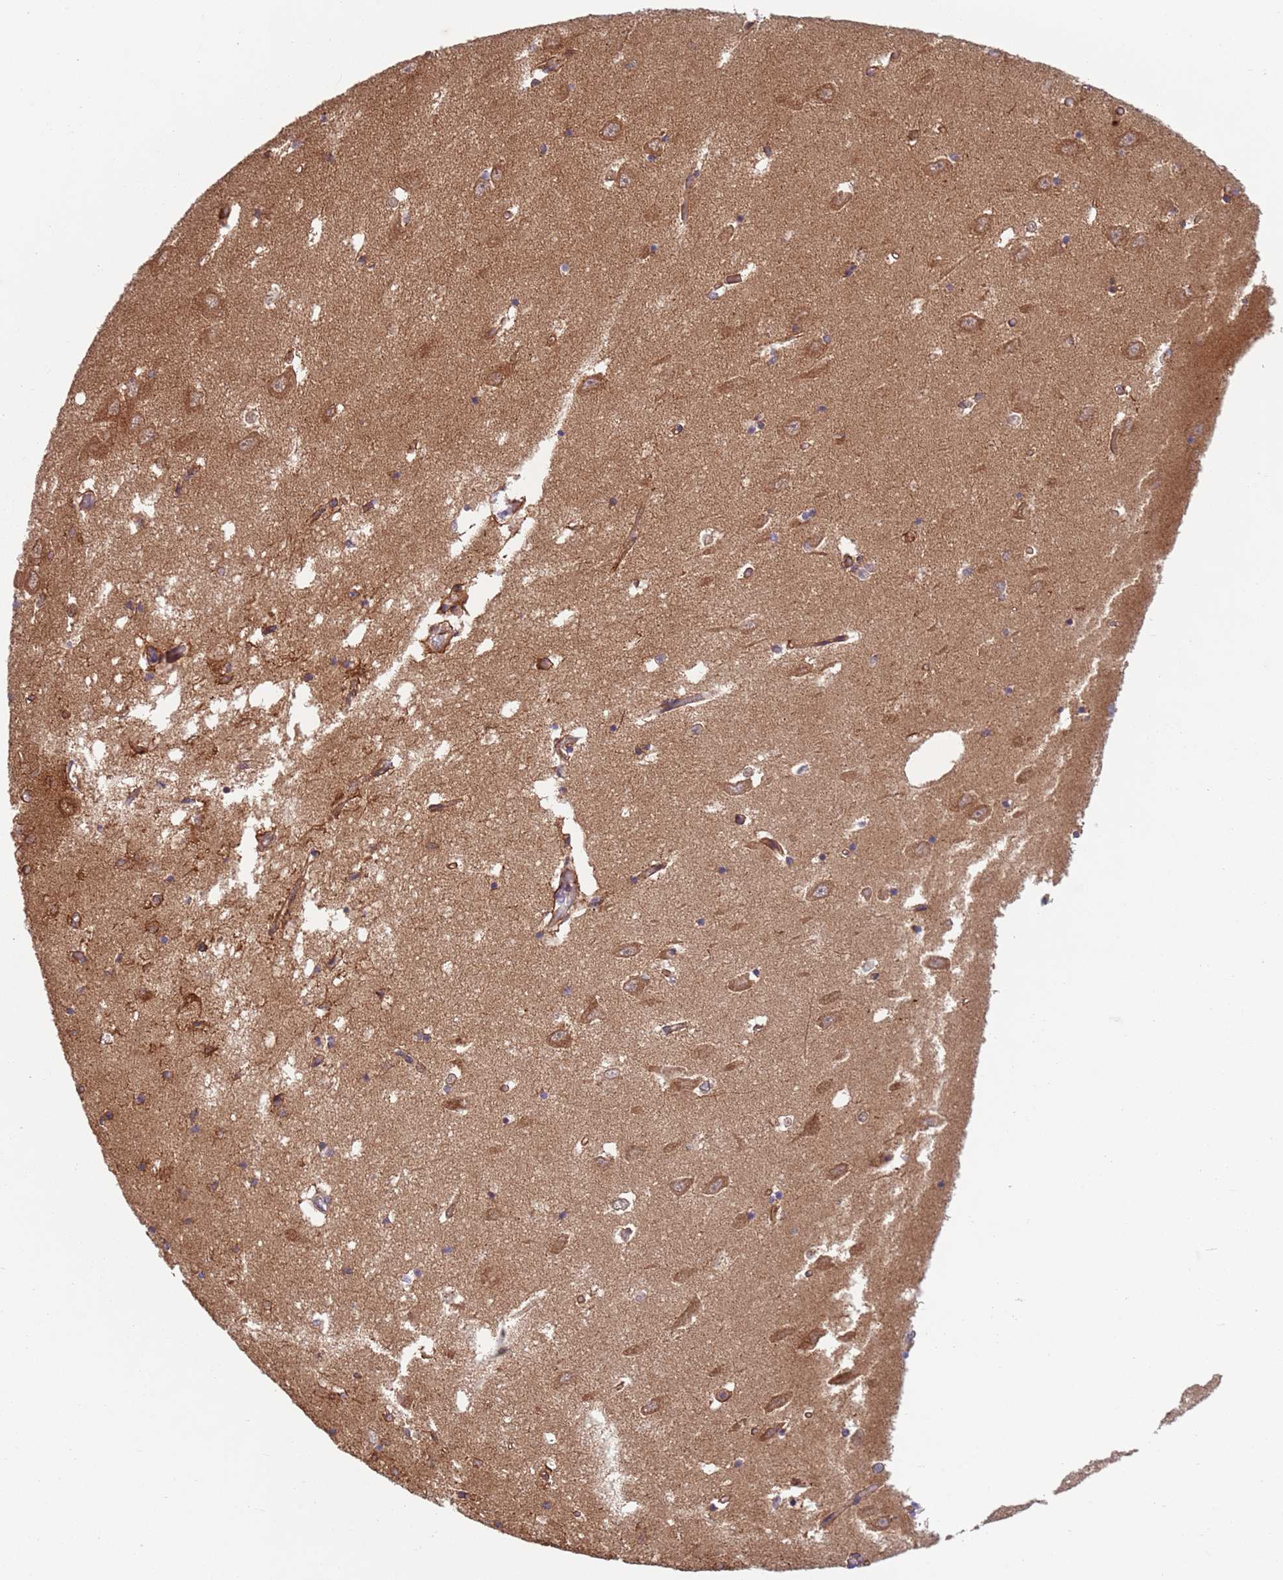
{"staining": {"intensity": "moderate", "quantity": "<25%", "location": "cytoplasmic/membranous"}, "tissue": "hippocampus", "cell_type": "Glial cells", "image_type": "normal", "snomed": [{"axis": "morphology", "description": "Normal tissue, NOS"}, {"axis": "topography", "description": "Hippocampus"}], "caption": "Human hippocampus stained with a brown dye shows moderate cytoplasmic/membranous positive positivity in about <25% of glial cells.", "gene": "ZMYM5", "patient": {"sex": "male", "age": 70}}